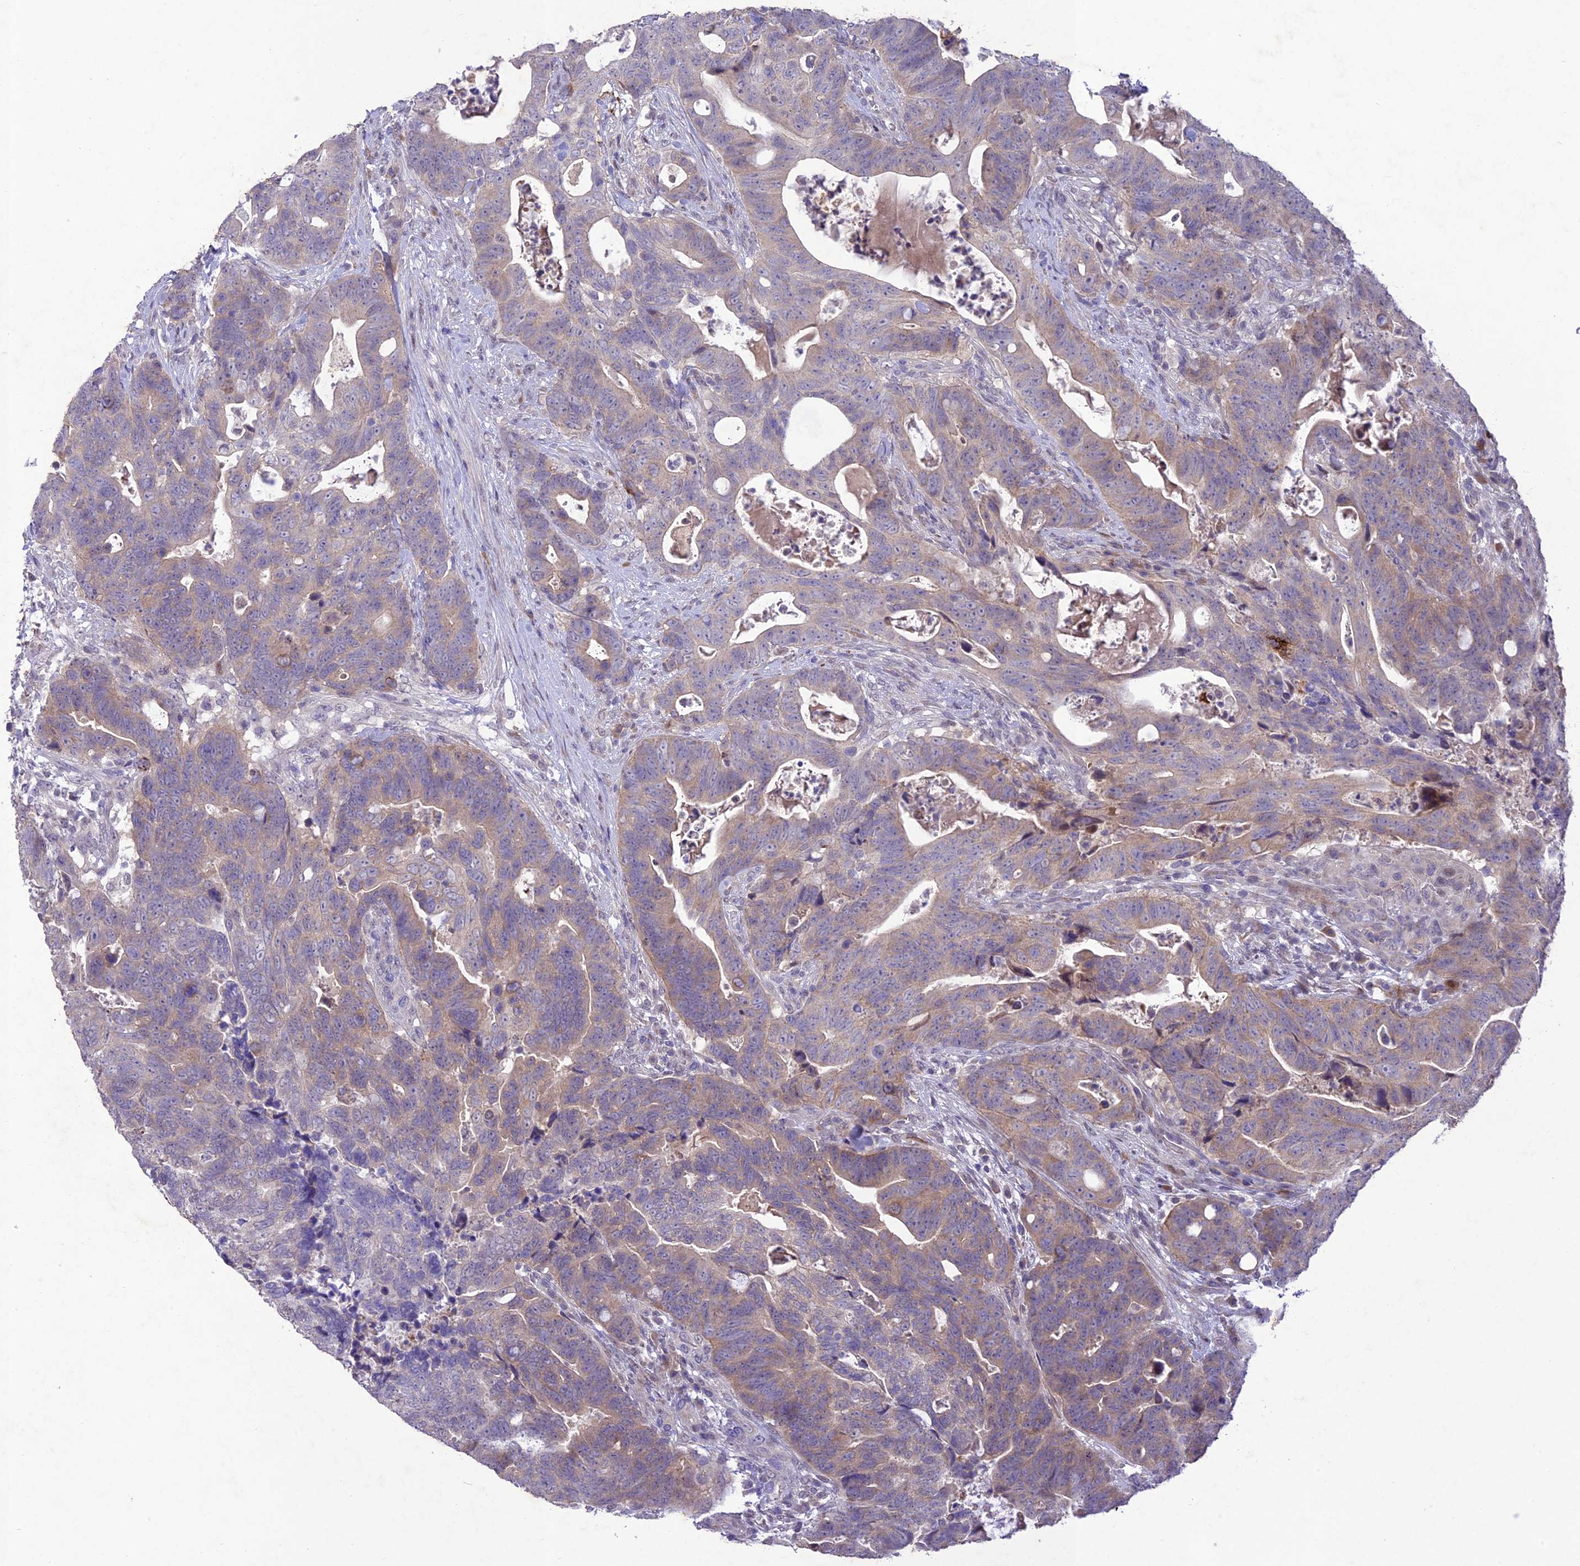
{"staining": {"intensity": "moderate", "quantity": "25%-75%", "location": "cytoplasmic/membranous"}, "tissue": "colorectal cancer", "cell_type": "Tumor cells", "image_type": "cancer", "snomed": [{"axis": "morphology", "description": "Adenocarcinoma, NOS"}, {"axis": "topography", "description": "Colon"}], "caption": "IHC histopathology image of adenocarcinoma (colorectal) stained for a protein (brown), which exhibits medium levels of moderate cytoplasmic/membranous expression in approximately 25%-75% of tumor cells.", "gene": "ANKRD52", "patient": {"sex": "female", "age": 82}}